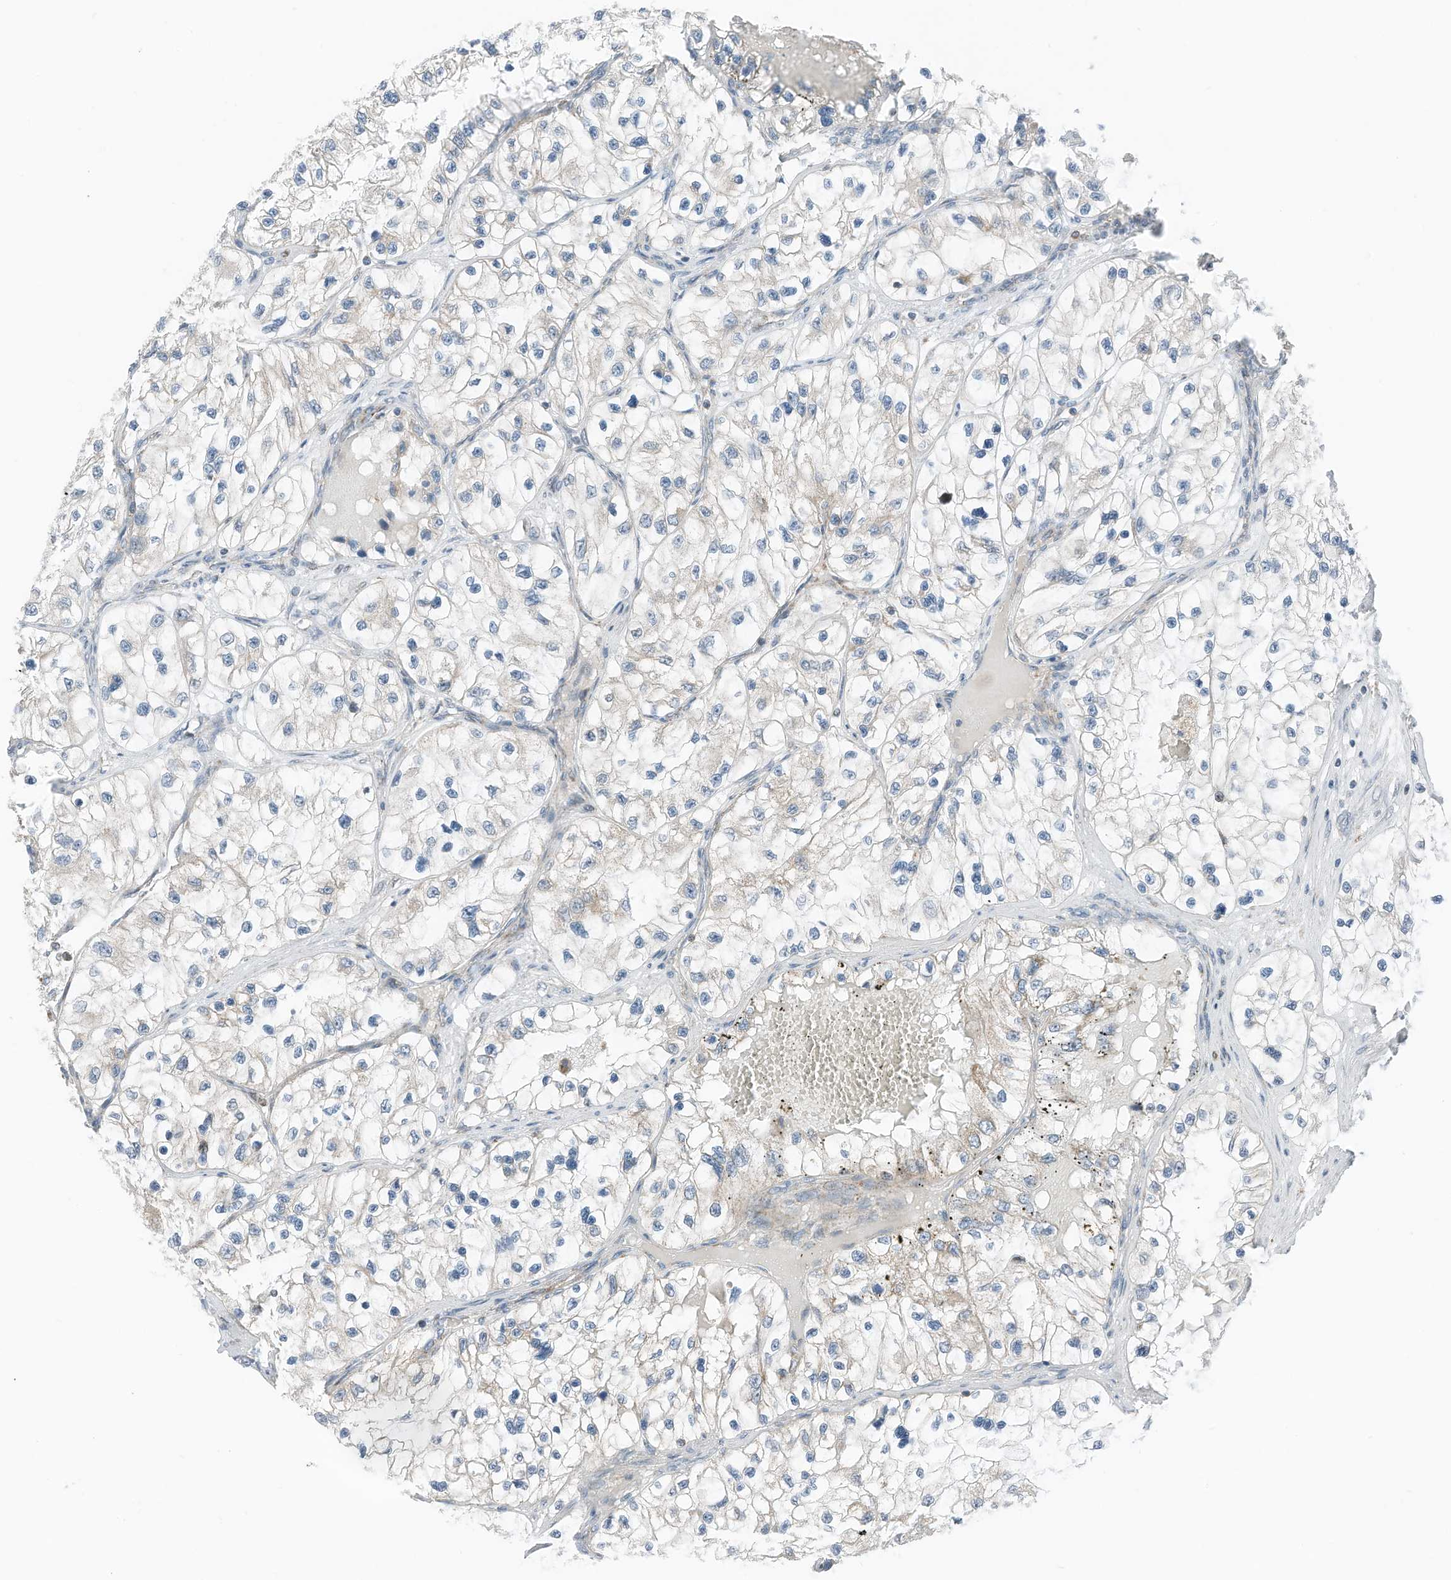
{"staining": {"intensity": "negative", "quantity": "none", "location": "none"}, "tissue": "renal cancer", "cell_type": "Tumor cells", "image_type": "cancer", "snomed": [{"axis": "morphology", "description": "Adenocarcinoma, NOS"}, {"axis": "topography", "description": "Kidney"}], "caption": "Tumor cells are negative for brown protein staining in renal cancer.", "gene": "RMND1", "patient": {"sex": "female", "age": 57}}